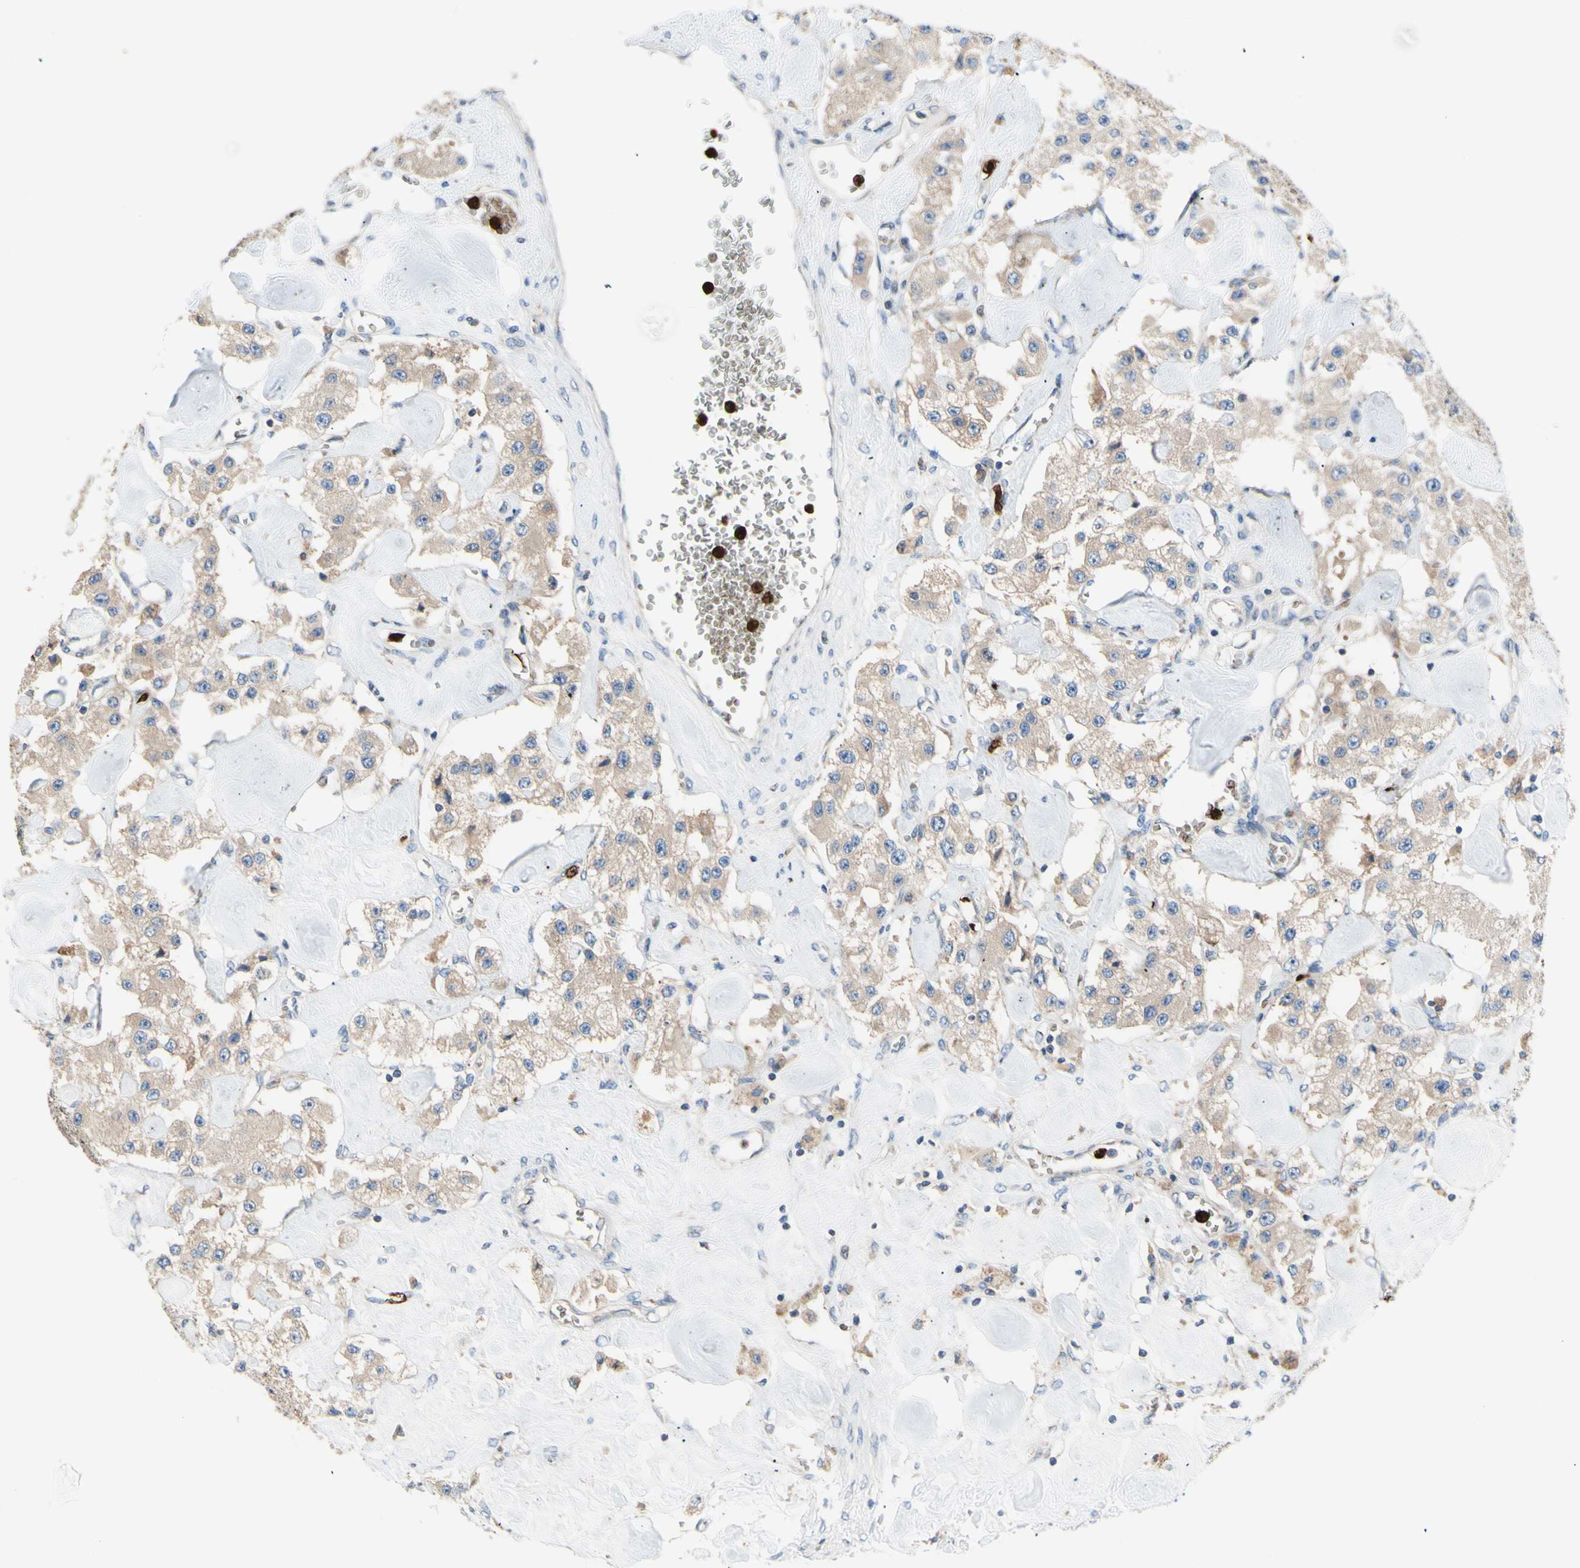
{"staining": {"intensity": "negative", "quantity": "none", "location": "none"}, "tissue": "carcinoid", "cell_type": "Tumor cells", "image_type": "cancer", "snomed": [{"axis": "morphology", "description": "Carcinoid, malignant, NOS"}, {"axis": "topography", "description": "Pancreas"}], "caption": "The image shows no significant expression in tumor cells of carcinoid.", "gene": "USP9X", "patient": {"sex": "male", "age": 41}}